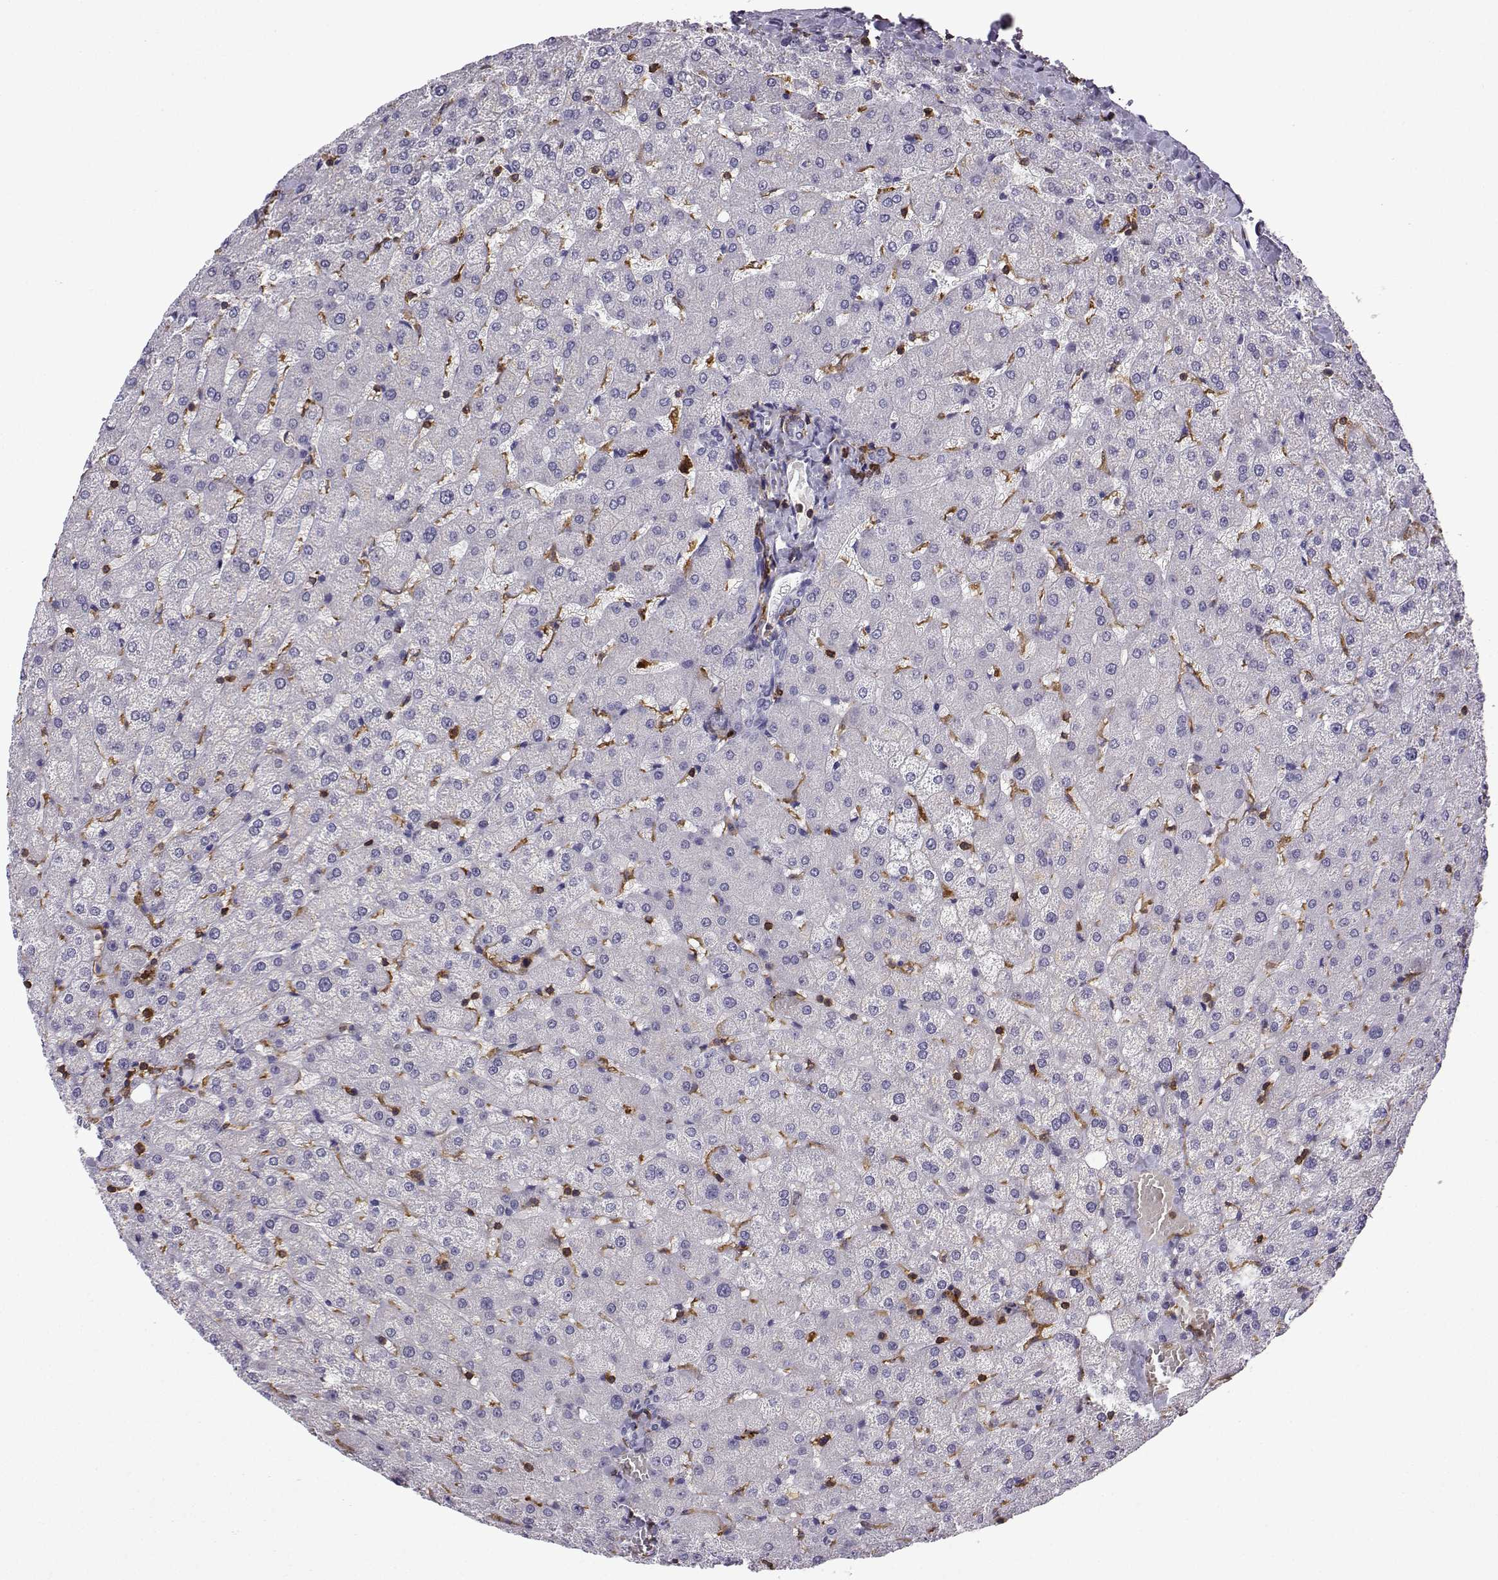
{"staining": {"intensity": "negative", "quantity": "none", "location": "none"}, "tissue": "liver", "cell_type": "Cholangiocytes", "image_type": "normal", "snomed": [{"axis": "morphology", "description": "Normal tissue, NOS"}, {"axis": "topography", "description": "Liver"}], "caption": "A high-resolution histopathology image shows immunohistochemistry staining of benign liver, which reveals no significant staining in cholangiocytes. The staining is performed using DAB (3,3'-diaminobenzidine) brown chromogen with nuclei counter-stained in using hematoxylin.", "gene": "DOCK10", "patient": {"sex": "female", "age": 50}}